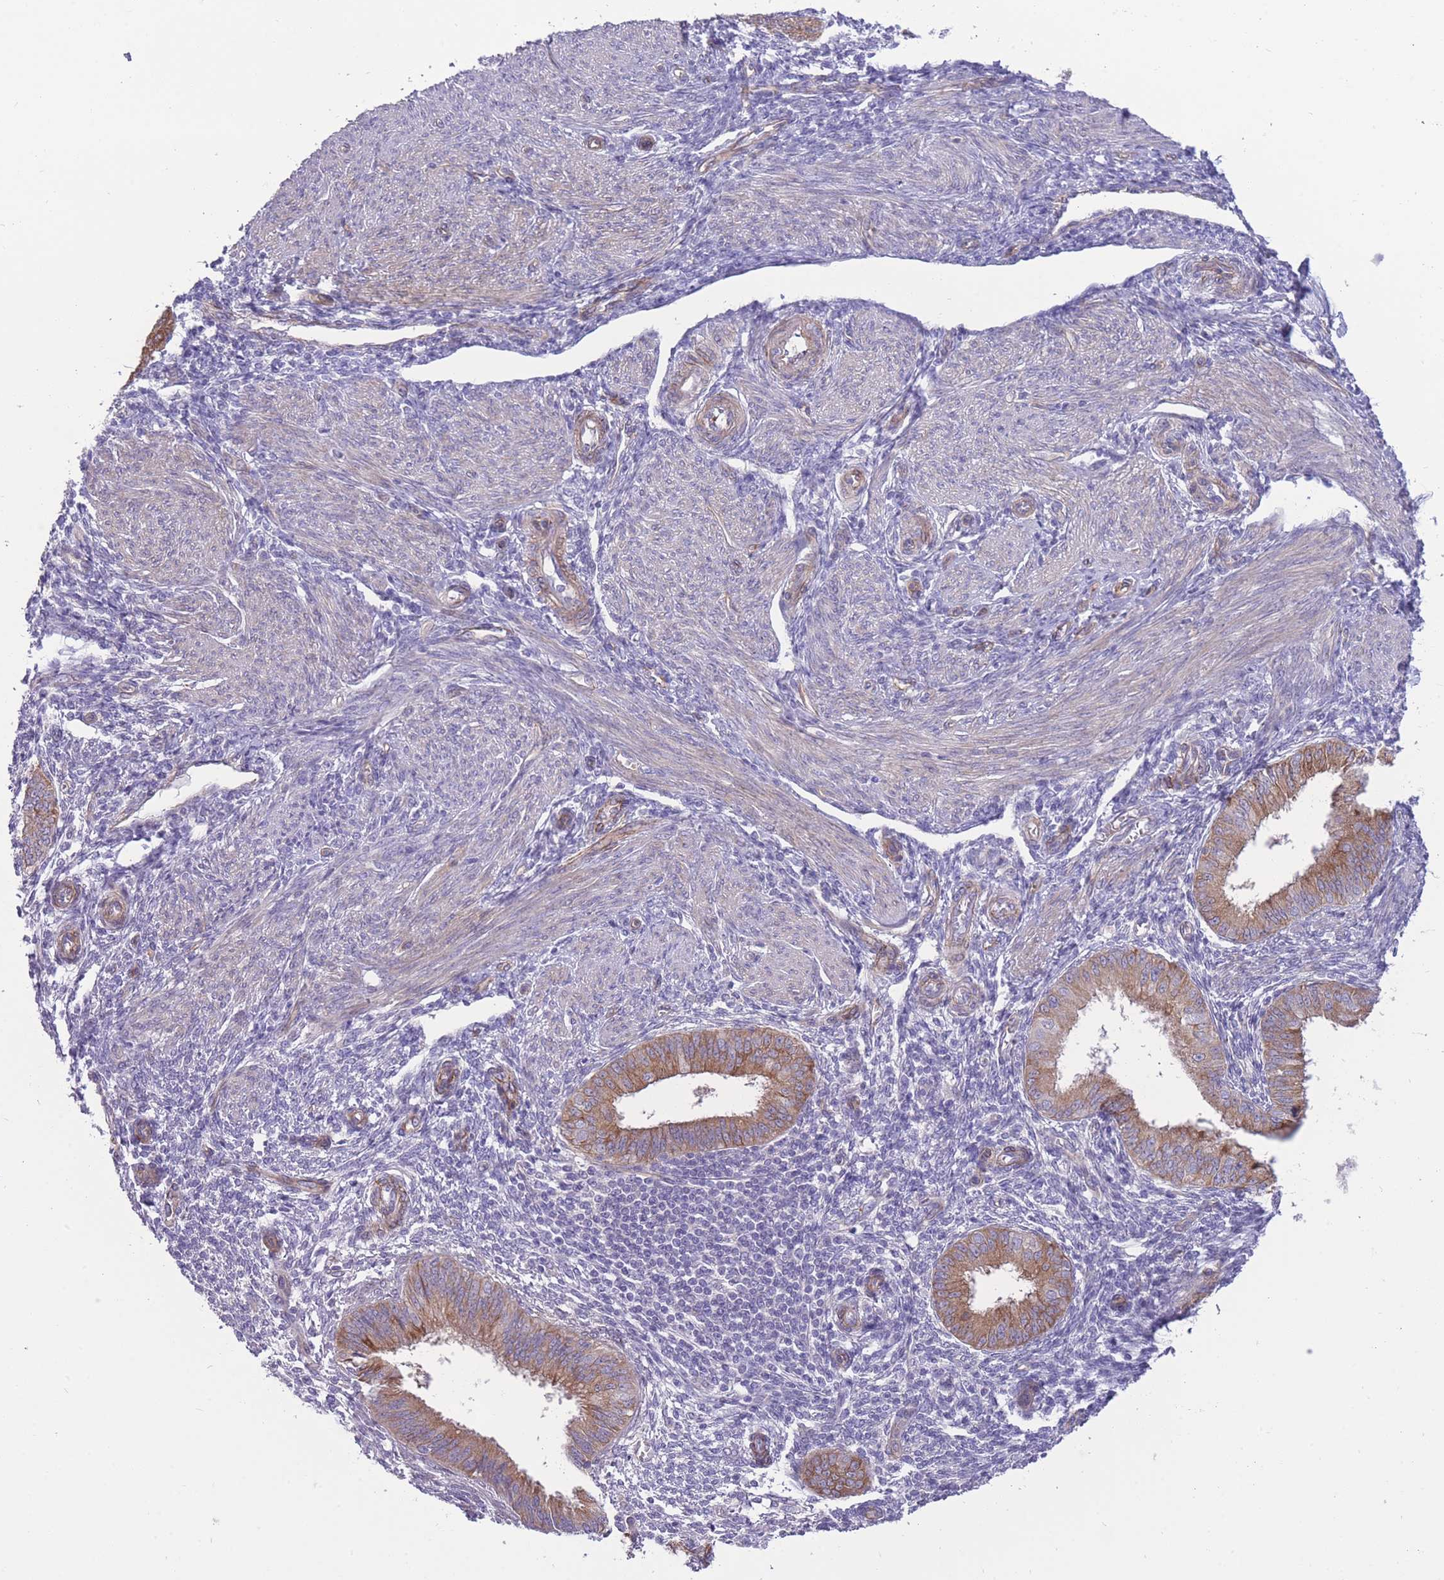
{"staining": {"intensity": "negative", "quantity": "none", "location": "none"}, "tissue": "endometrium", "cell_type": "Cells in endometrial stroma", "image_type": "normal", "snomed": [{"axis": "morphology", "description": "Normal tissue, NOS"}, {"axis": "topography", "description": "Uterus"}, {"axis": "topography", "description": "Endometrium"}], "caption": "There is no significant staining in cells in endometrial stroma of endometrium. Brightfield microscopy of immunohistochemistry stained with DAB (3,3'-diaminobenzidine) (brown) and hematoxylin (blue), captured at high magnification.", "gene": "RGS11", "patient": {"sex": "female", "age": 48}}